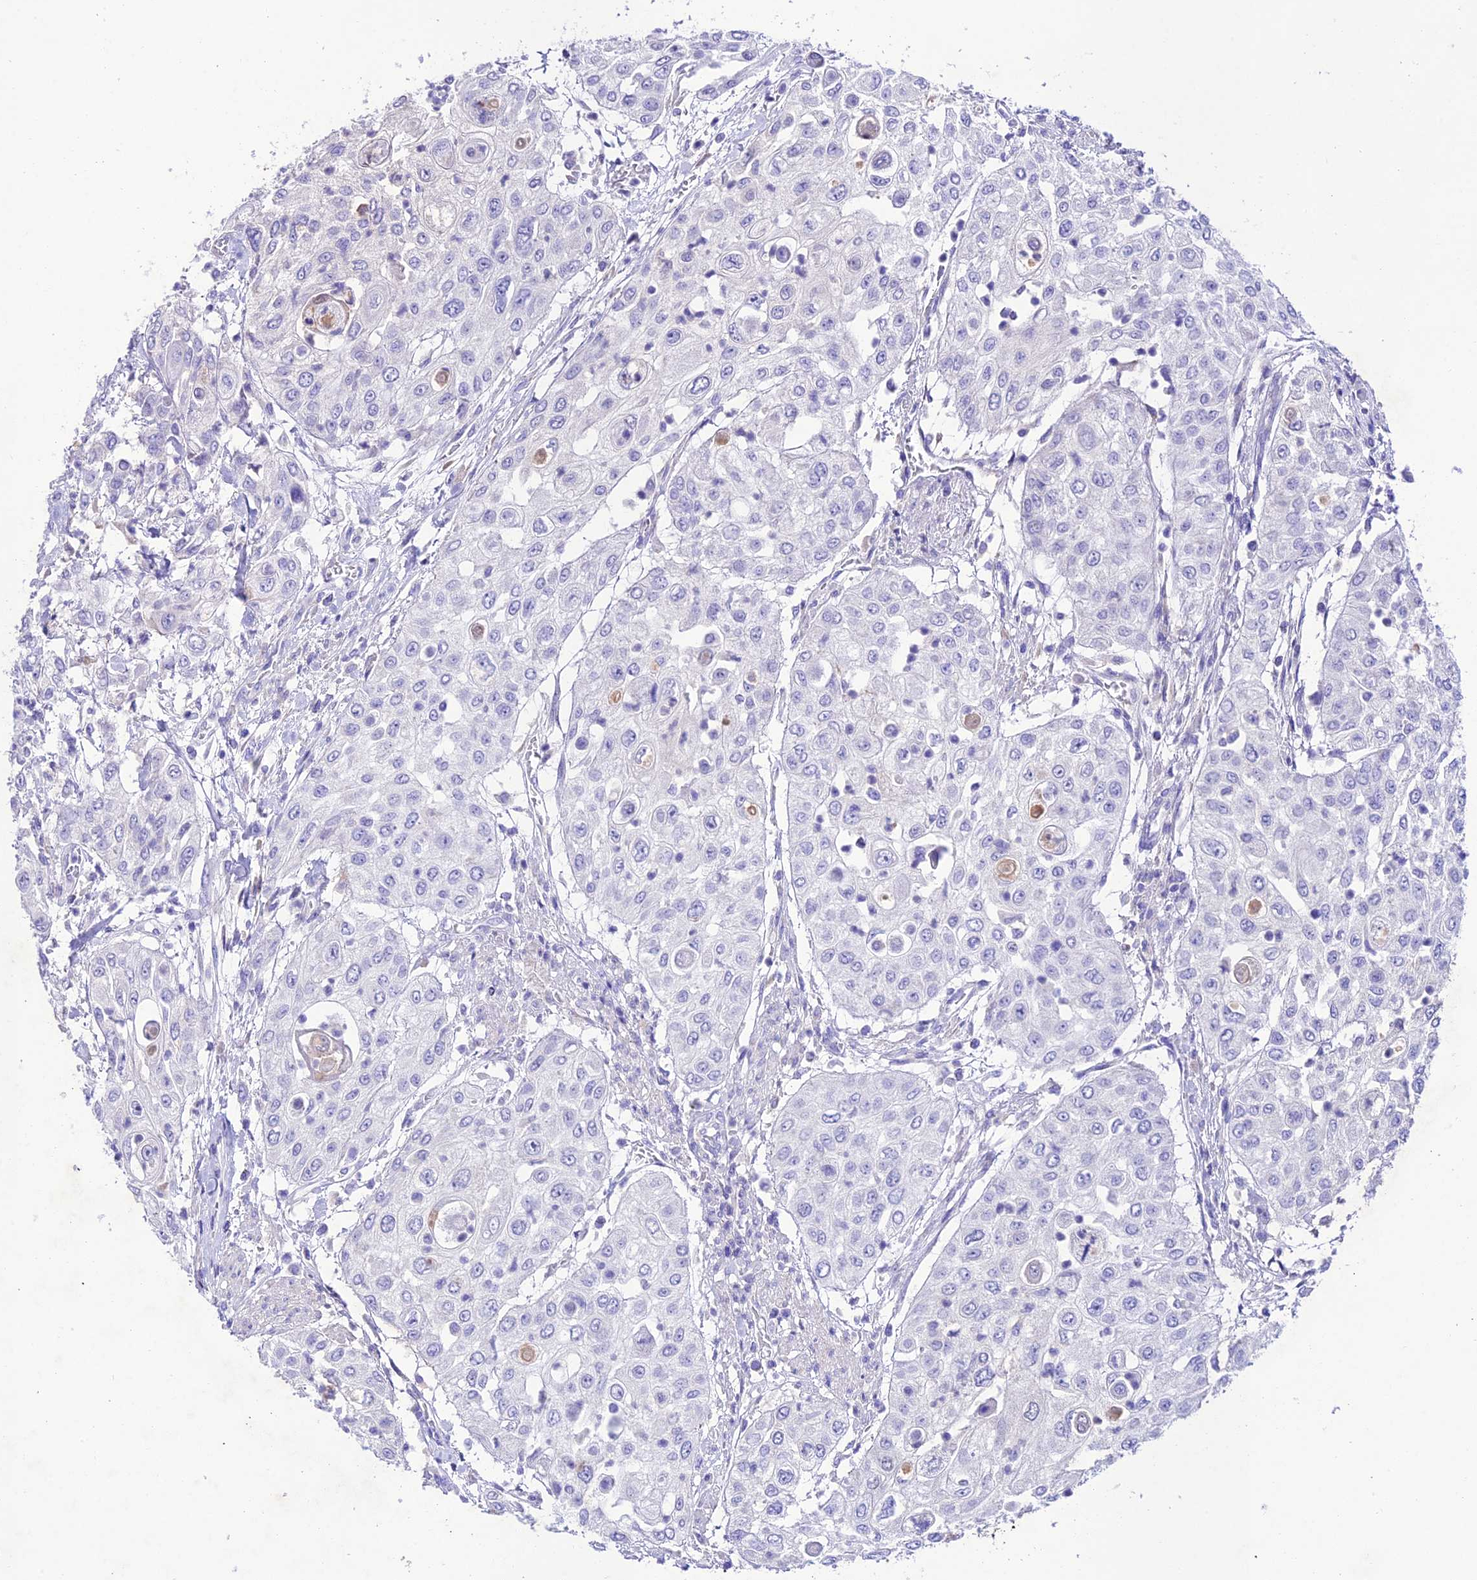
{"staining": {"intensity": "negative", "quantity": "none", "location": "none"}, "tissue": "urothelial cancer", "cell_type": "Tumor cells", "image_type": "cancer", "snomed": [{"axis": "morphology", "description": "Urothelial carcinoma, High grade"}, {"axis": "topography", "description": "Urinary bladder"}], "caption": "Immunohistochemistry (IHC) of human urothelial cancer reveals no staining in tumor cells.", "gene": "NLRP6", "patient": {"sex": "female", "age": 79}}